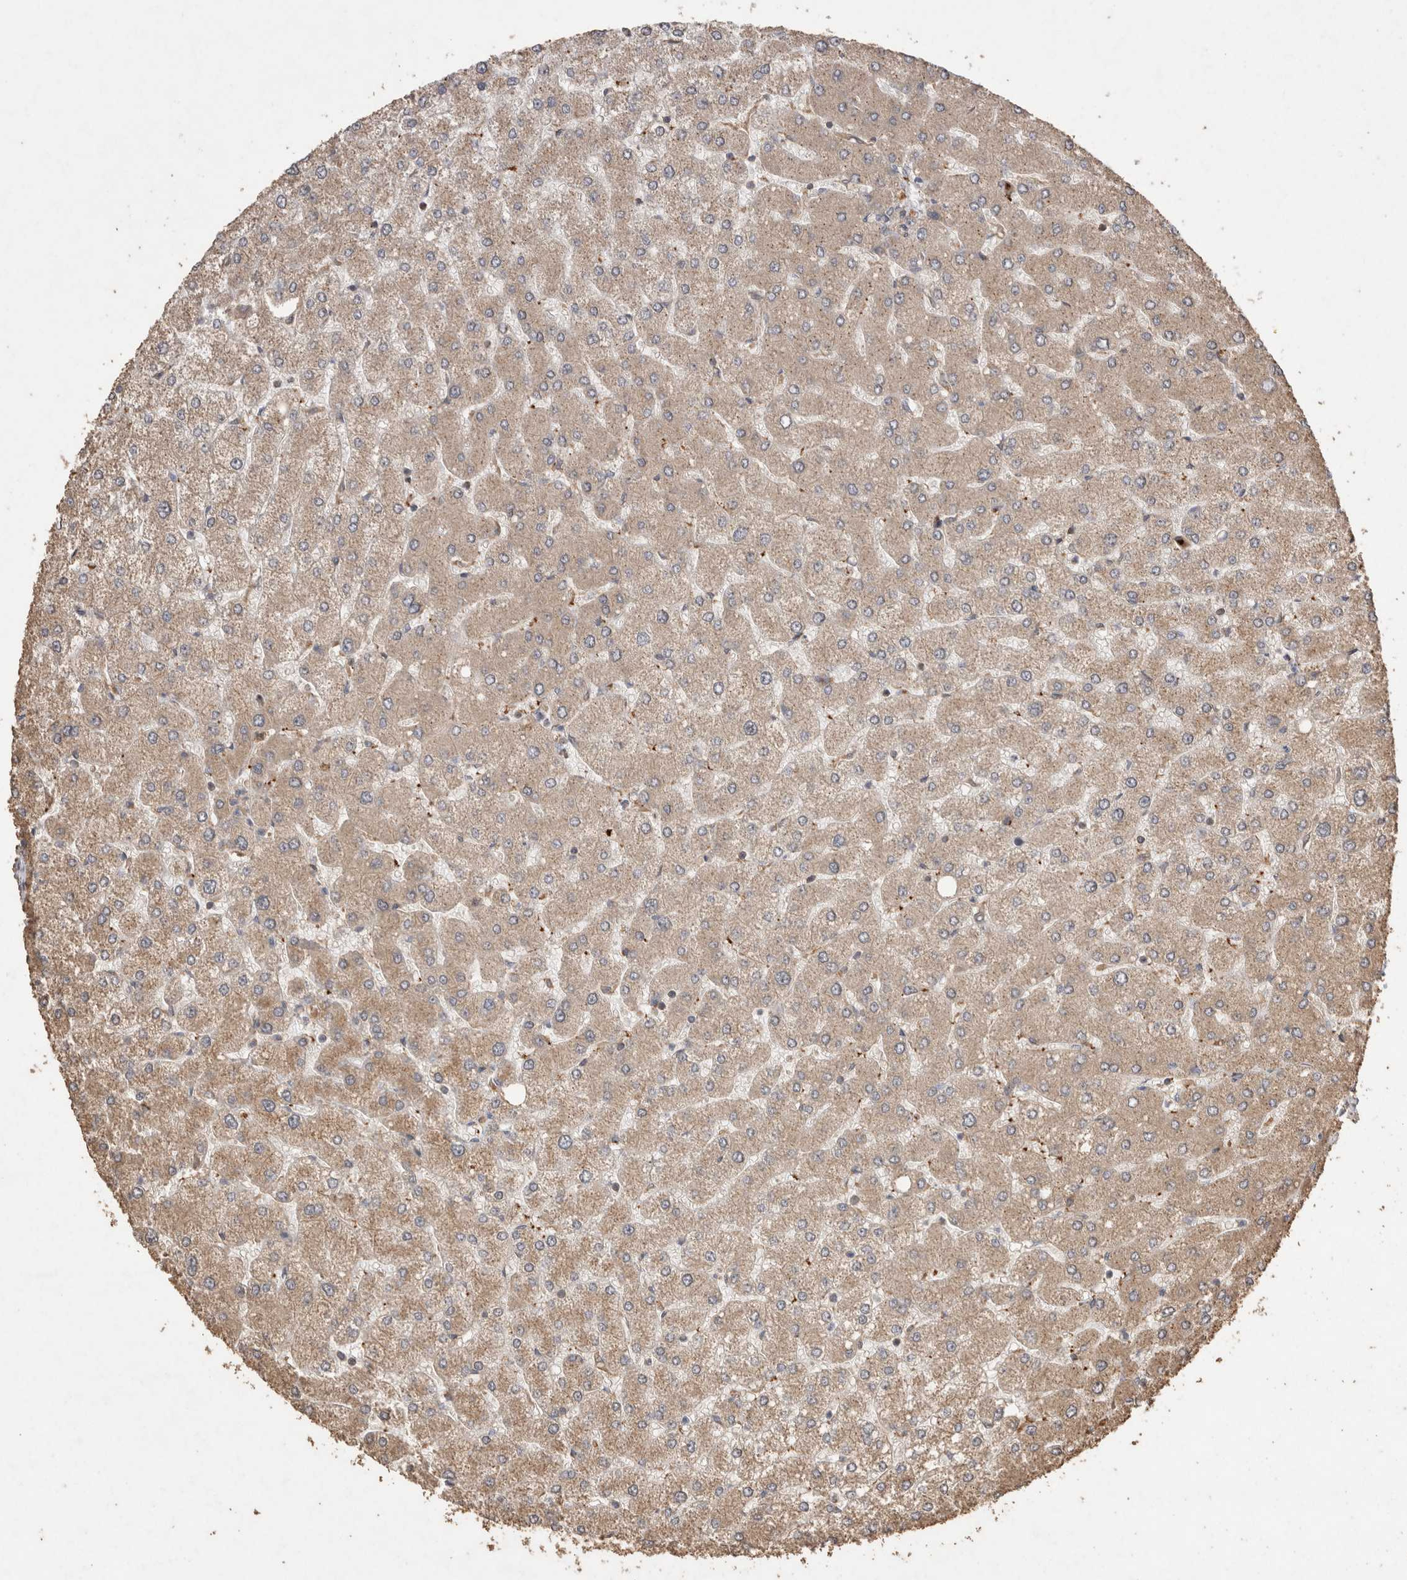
{"staining": {"intensity": "weak", "quantity": ">75%", "location": "cytoplasmic/membranous"}, "tissue": "liver", "cell_type": "Cholangiocytes", "image_type": "normal", "snomed": [{"axis": "morphology", "description": "Normal tissue, NOS"}, {"axis": "topography", "description": "Liver"}], "caption": "Immunohistochemistry histopathology image of unremarkable liver stained for a protein (brown), which exhibits low levels of weak cytoplasmic/membranous staining in approximately >75% of cholangiocytes.", "gene": "SNX31", "patient": {"sex": "male", "age": 55}}